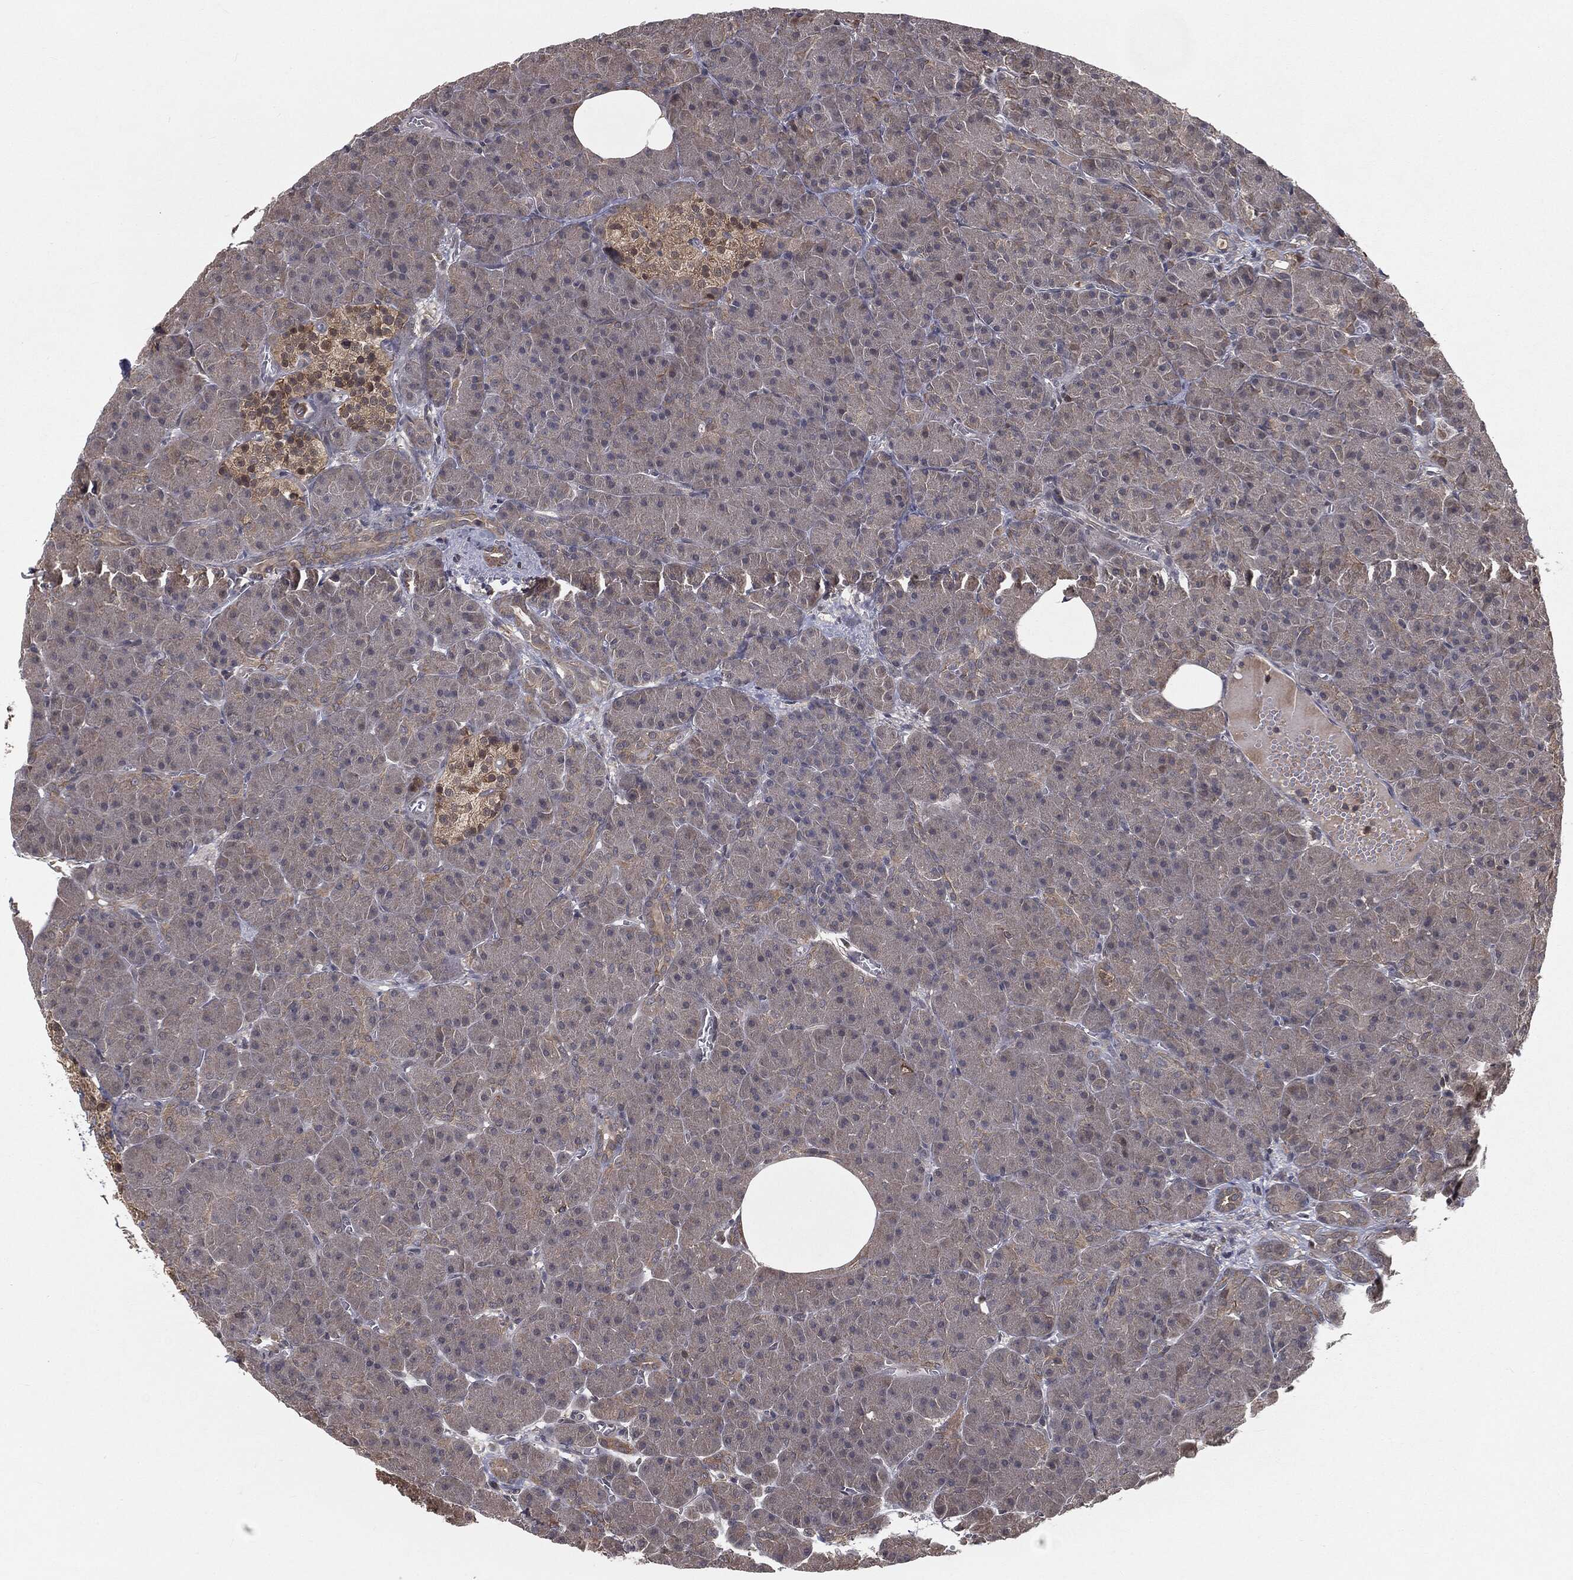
{"staining": {"intensity": "weak", "quantity": "25%-75%", "location": "cytoplasmic/membranous"}, "tissue": "pancreas", "cell_type": "Exocrine glandular cells", "image_type": "normal", "snomed": [{"axis": "morphology", "description": "Normal tissue, NOS"}, {"axis": "topography", "description": "Pancreas"}], "caption": "Protein expression analysis of benign human pancreas reveals weak cytoplasmic/membranous positivity in about 25%-75% of exocrine glandular cells.", "gene": "FBXO7", "patient": {"sex": "male", "age": 61}}